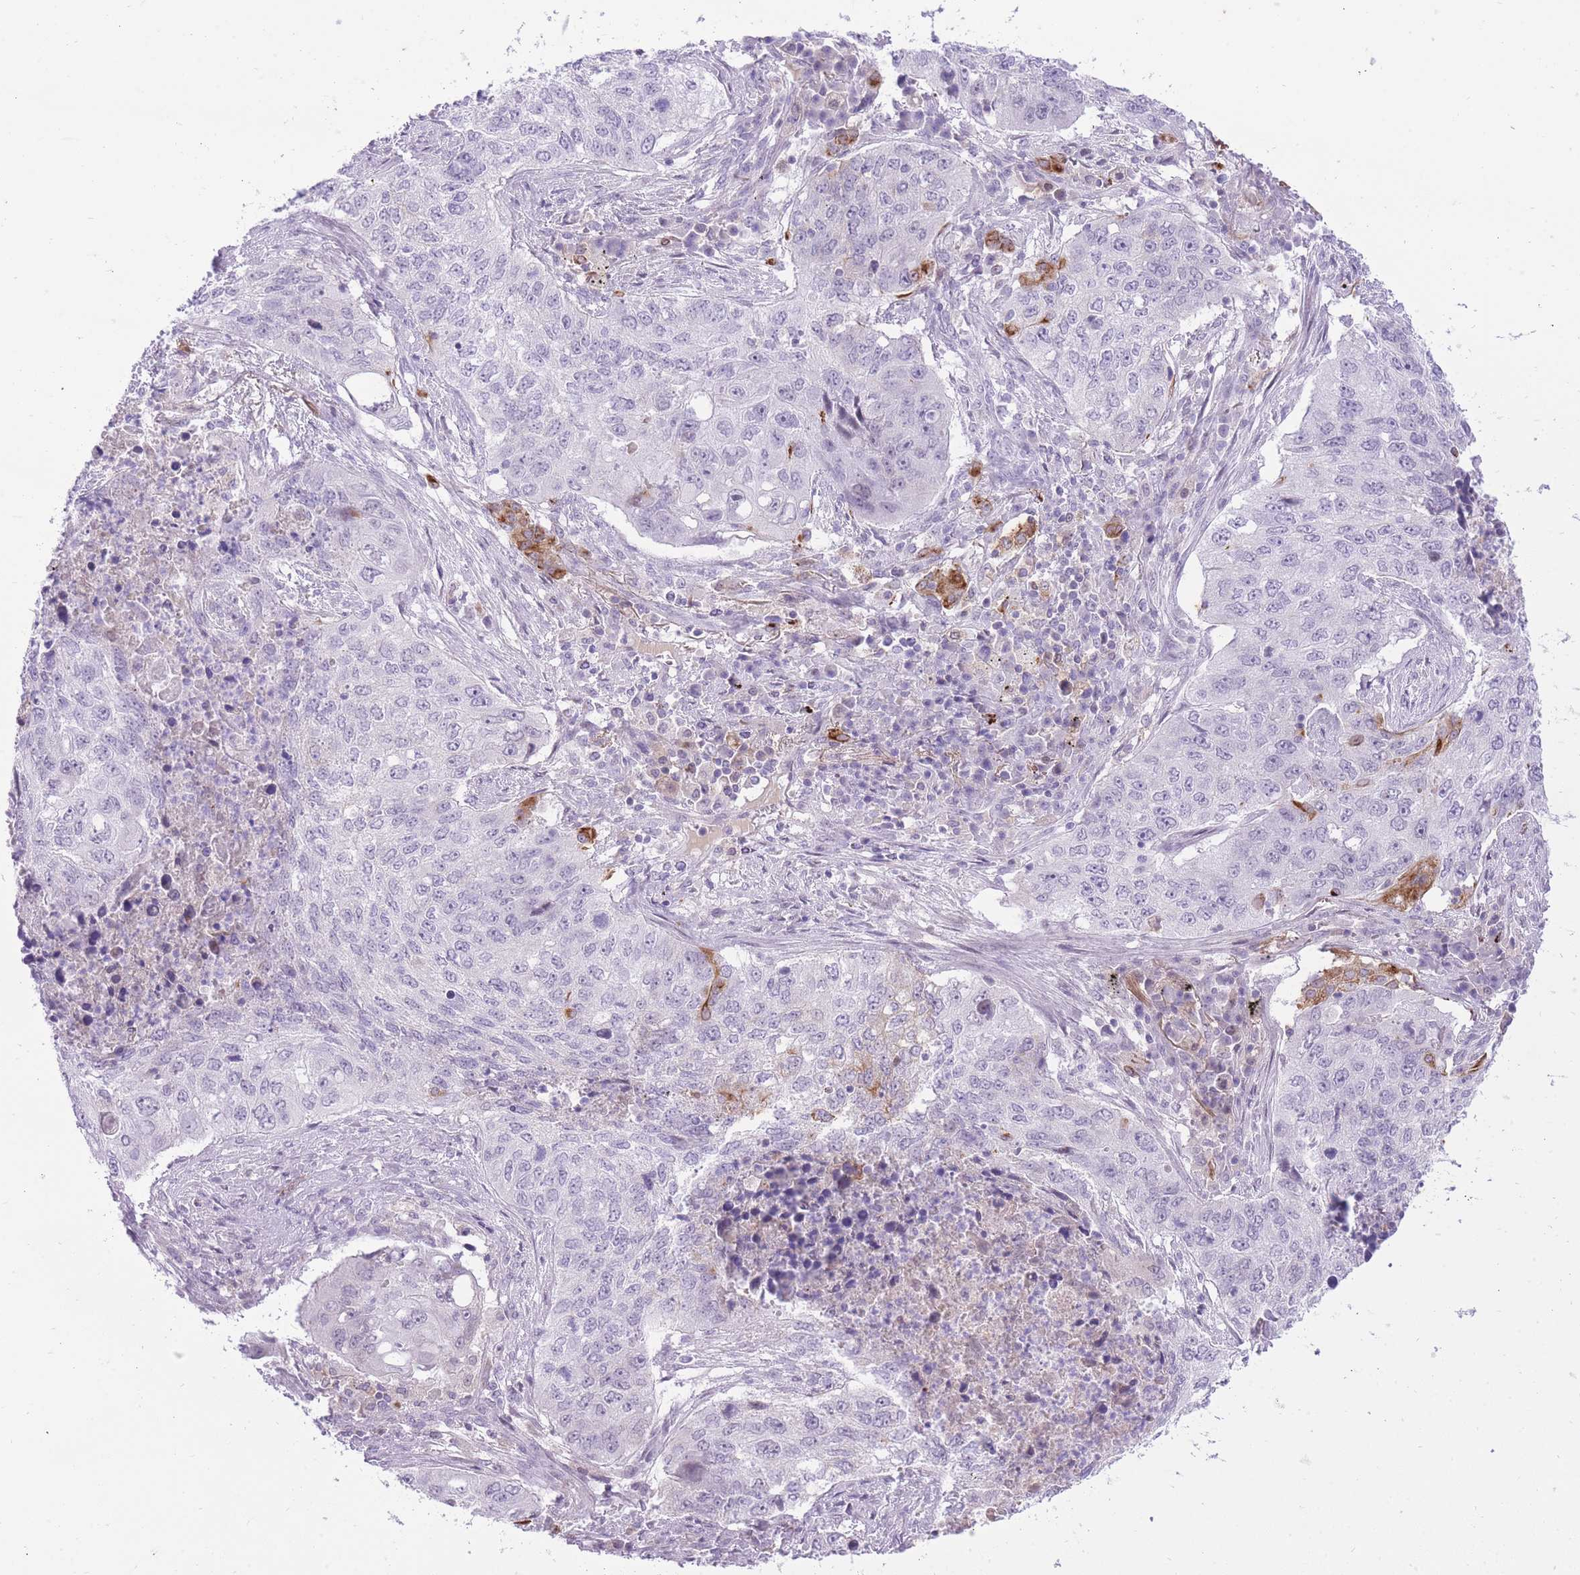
{"staining": {"intensity": "weak", "quantity": "<25%", "location": "cytoplasmic/membranous"}, "tissue": "lung cancer", "cell_type": "Tumor cells", "image_type": "cancer", "snomed": [{"axis": "morphology", "description": "Squamous cell carcinoma, NOS"}, {"axis": "topography", "description": "Lung"}], "caption": "DAB immunohistochemical staining of lung cancer demonstrates no significant staining in tumor cells. (DAB immunohistochemistry visualized using brightfield microscopy, high magnification).", "gene": "MEIS3", "patient": {"sex": "female", "age": 63}}